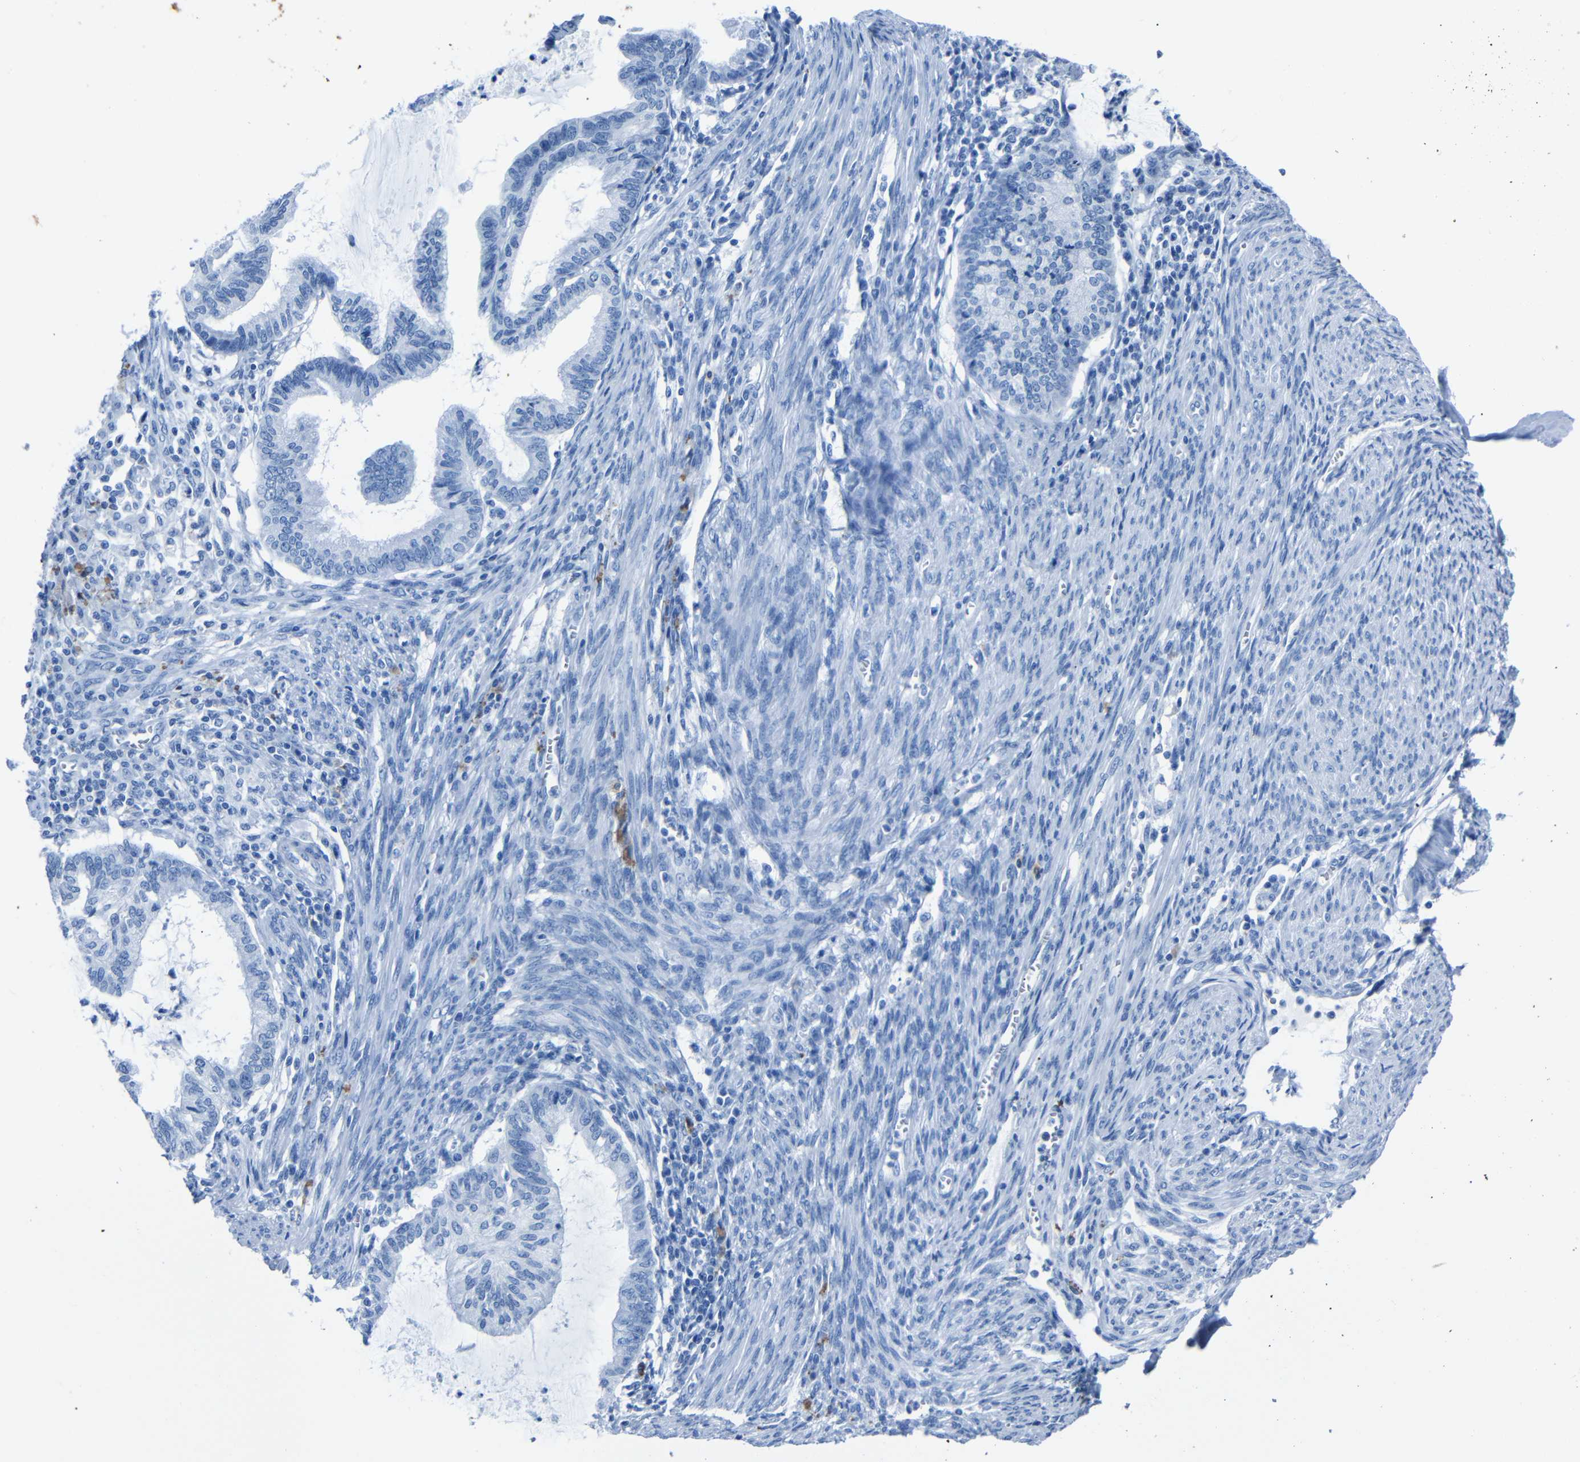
{"staining": {"intensity": "negative", "quantity": "none", "location": "none"}, "tissue": "cervical cancer", "cell_type": "Tumor cells", "image_type": "cancer", "snomed": [{"axis": "morphology", "description": "Normal tissue, NOS"}, {"axis": "morphology", "description": "Adenocarcinoma, NOS"}, {"axis": "topography", "description": "Cervix"}, {"axis": "topography", "description": "Endometrium"}], "caption": "Tumor cells are negative for brown protein staining in cervical adenocarcinoma.", "gene": "CLDN11", "patient": {"sex": "female", "age": 86}}